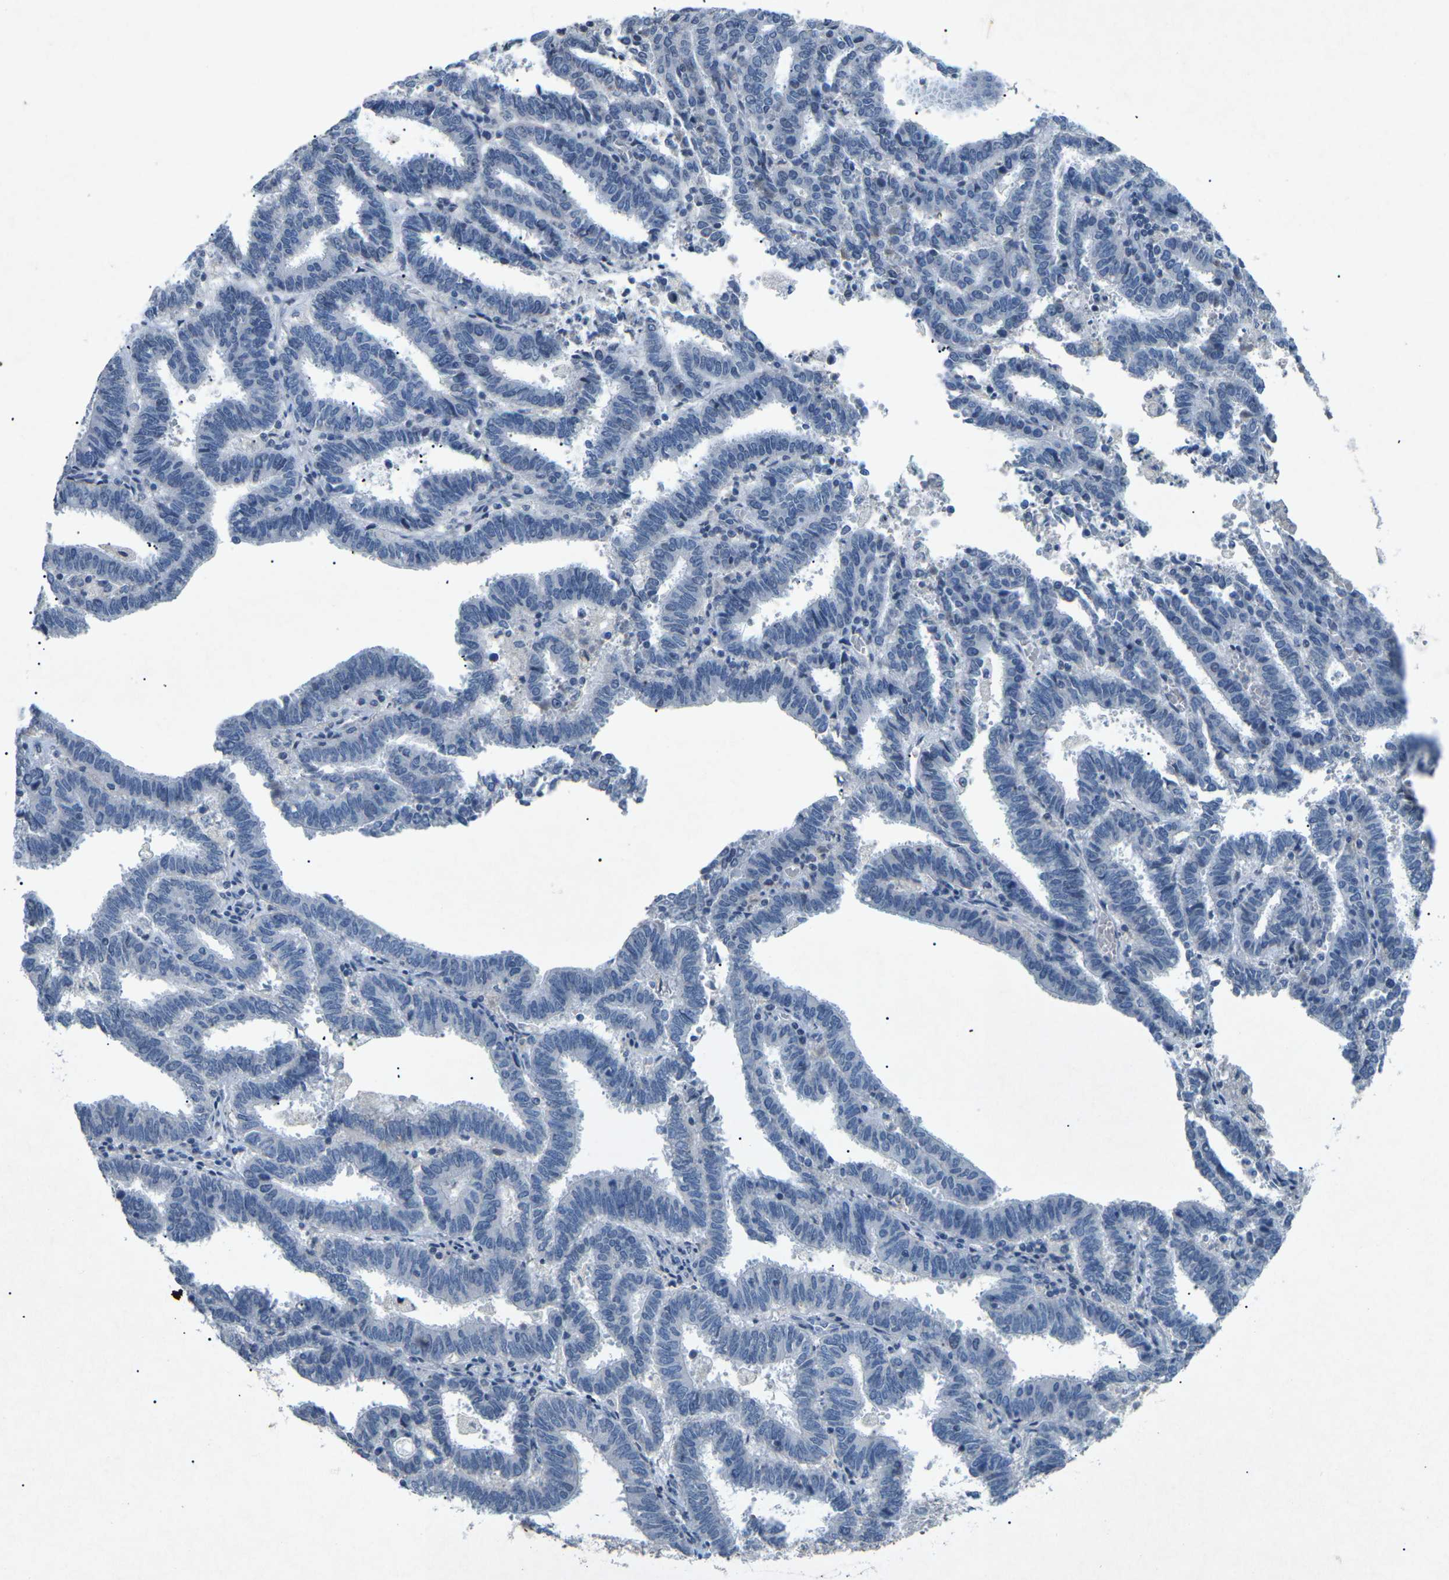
{"staining": {"intensity": "negative", "quantity": "none", "location": "none"}, "tissue": "endometrial cancer", "cell_type": "Tumor cells", "image_type": "cancer", "snomed": [{"axis": "morphology", "description": "Adenocarcinoma, NOS"}, {"axis": "topography", "description": "Uterus"}], "caption": "This is an immunohistochemistry photomicrograph of human endometrial cancer. There is no positivity in tumor cells.", "gene": "A1BG", "patient": {"sex": "female", "age": 83}}